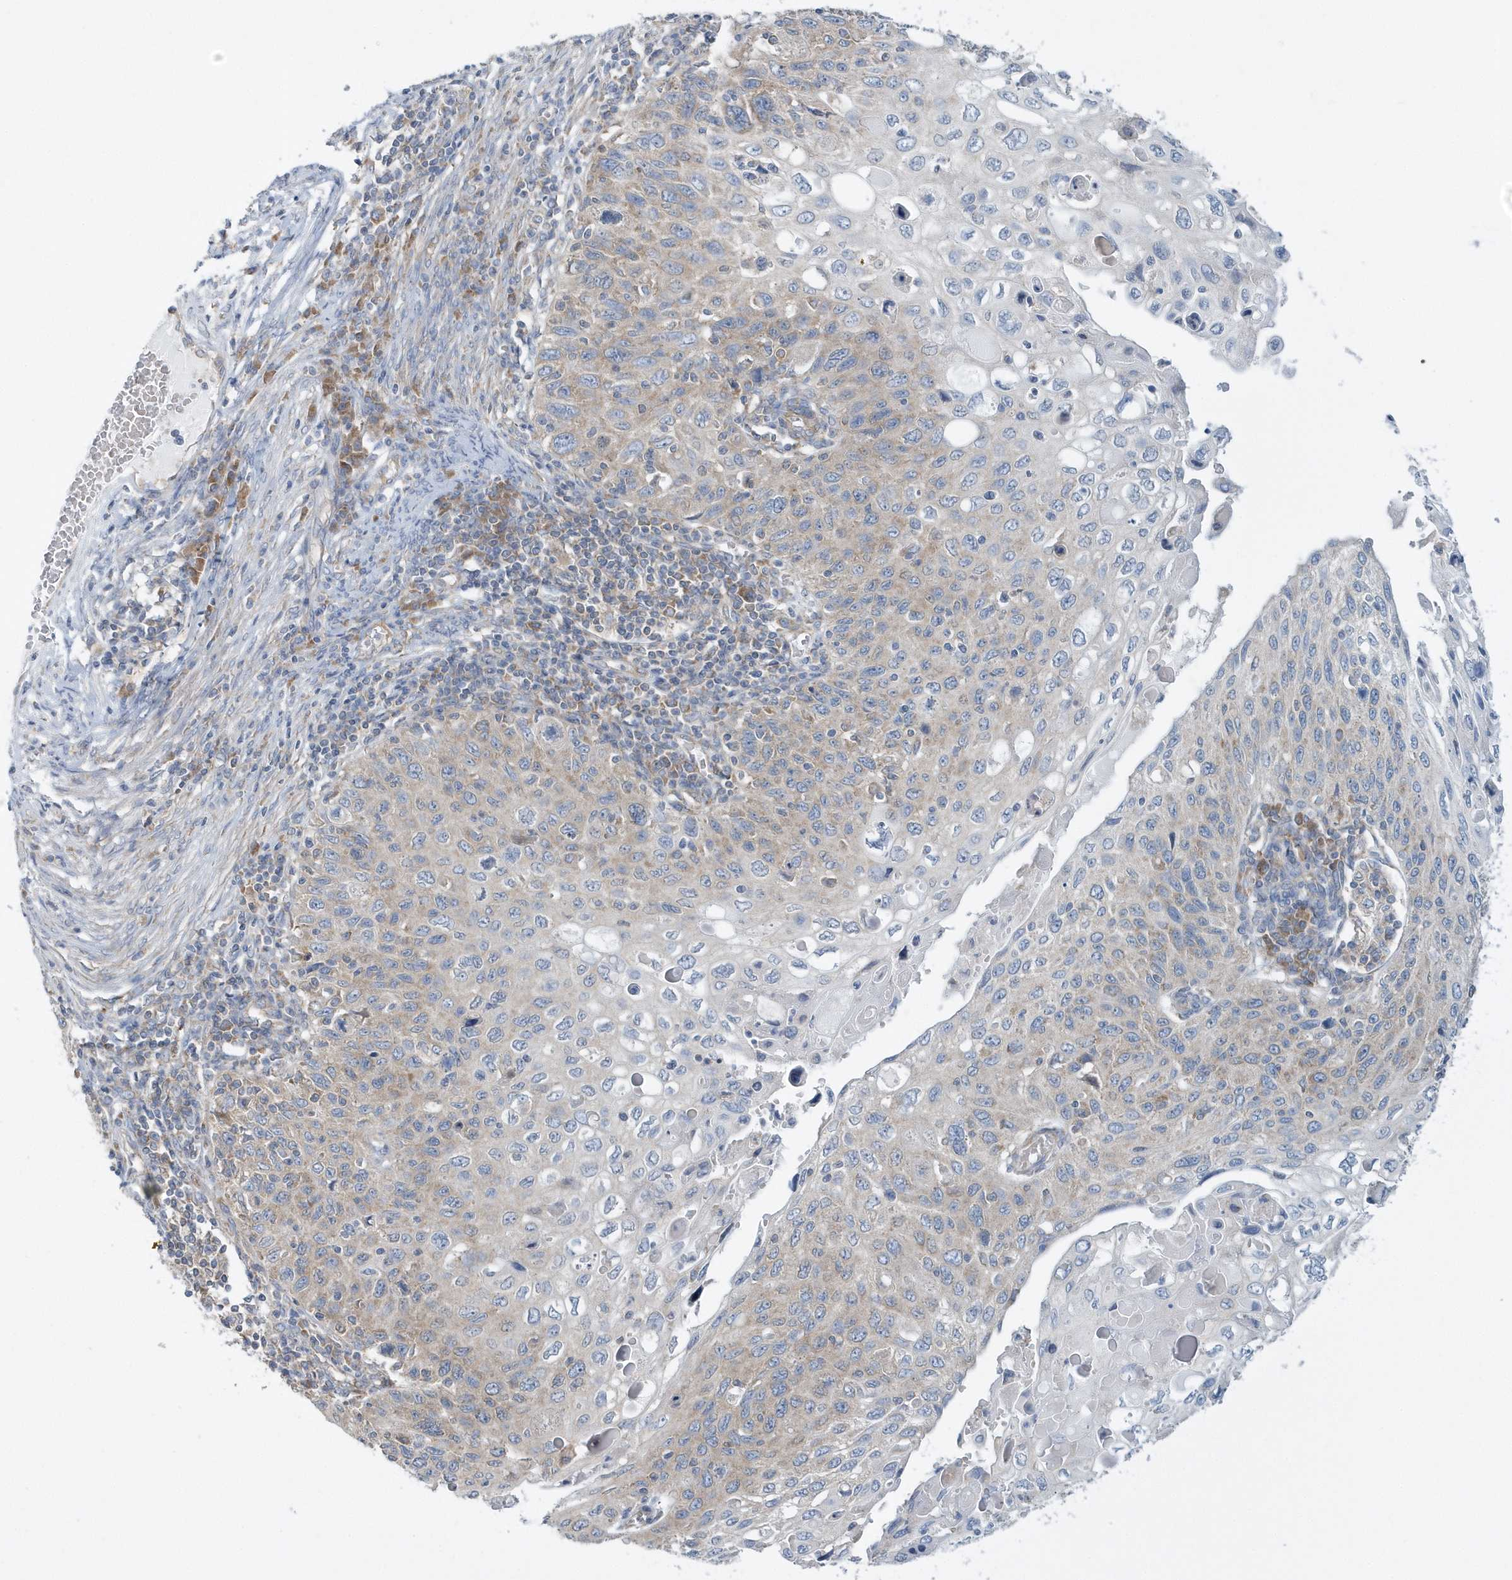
{"staining": {"intensity": "weak", "quantity": "<25%", "location": "cytoplasmic/membranous"}, "tissue": "cervical cancer", "cell_type": "Tumor cells", "image_type": "cancer", "snomed": [{"axis": "morphology", "description": "Squamous cell carcinoma, NOS"}, {"axis": "topography", "description": "Cervix"}], "caption": "A high-resolution histopathology image shows immunohistochemistry (IHC) staining of cervical cancer (squamous cell carcinoma), which displays no significant expression in tumor cells.", "gene": "EIF3C", "patient": {"sex": "female", "age": 70}}